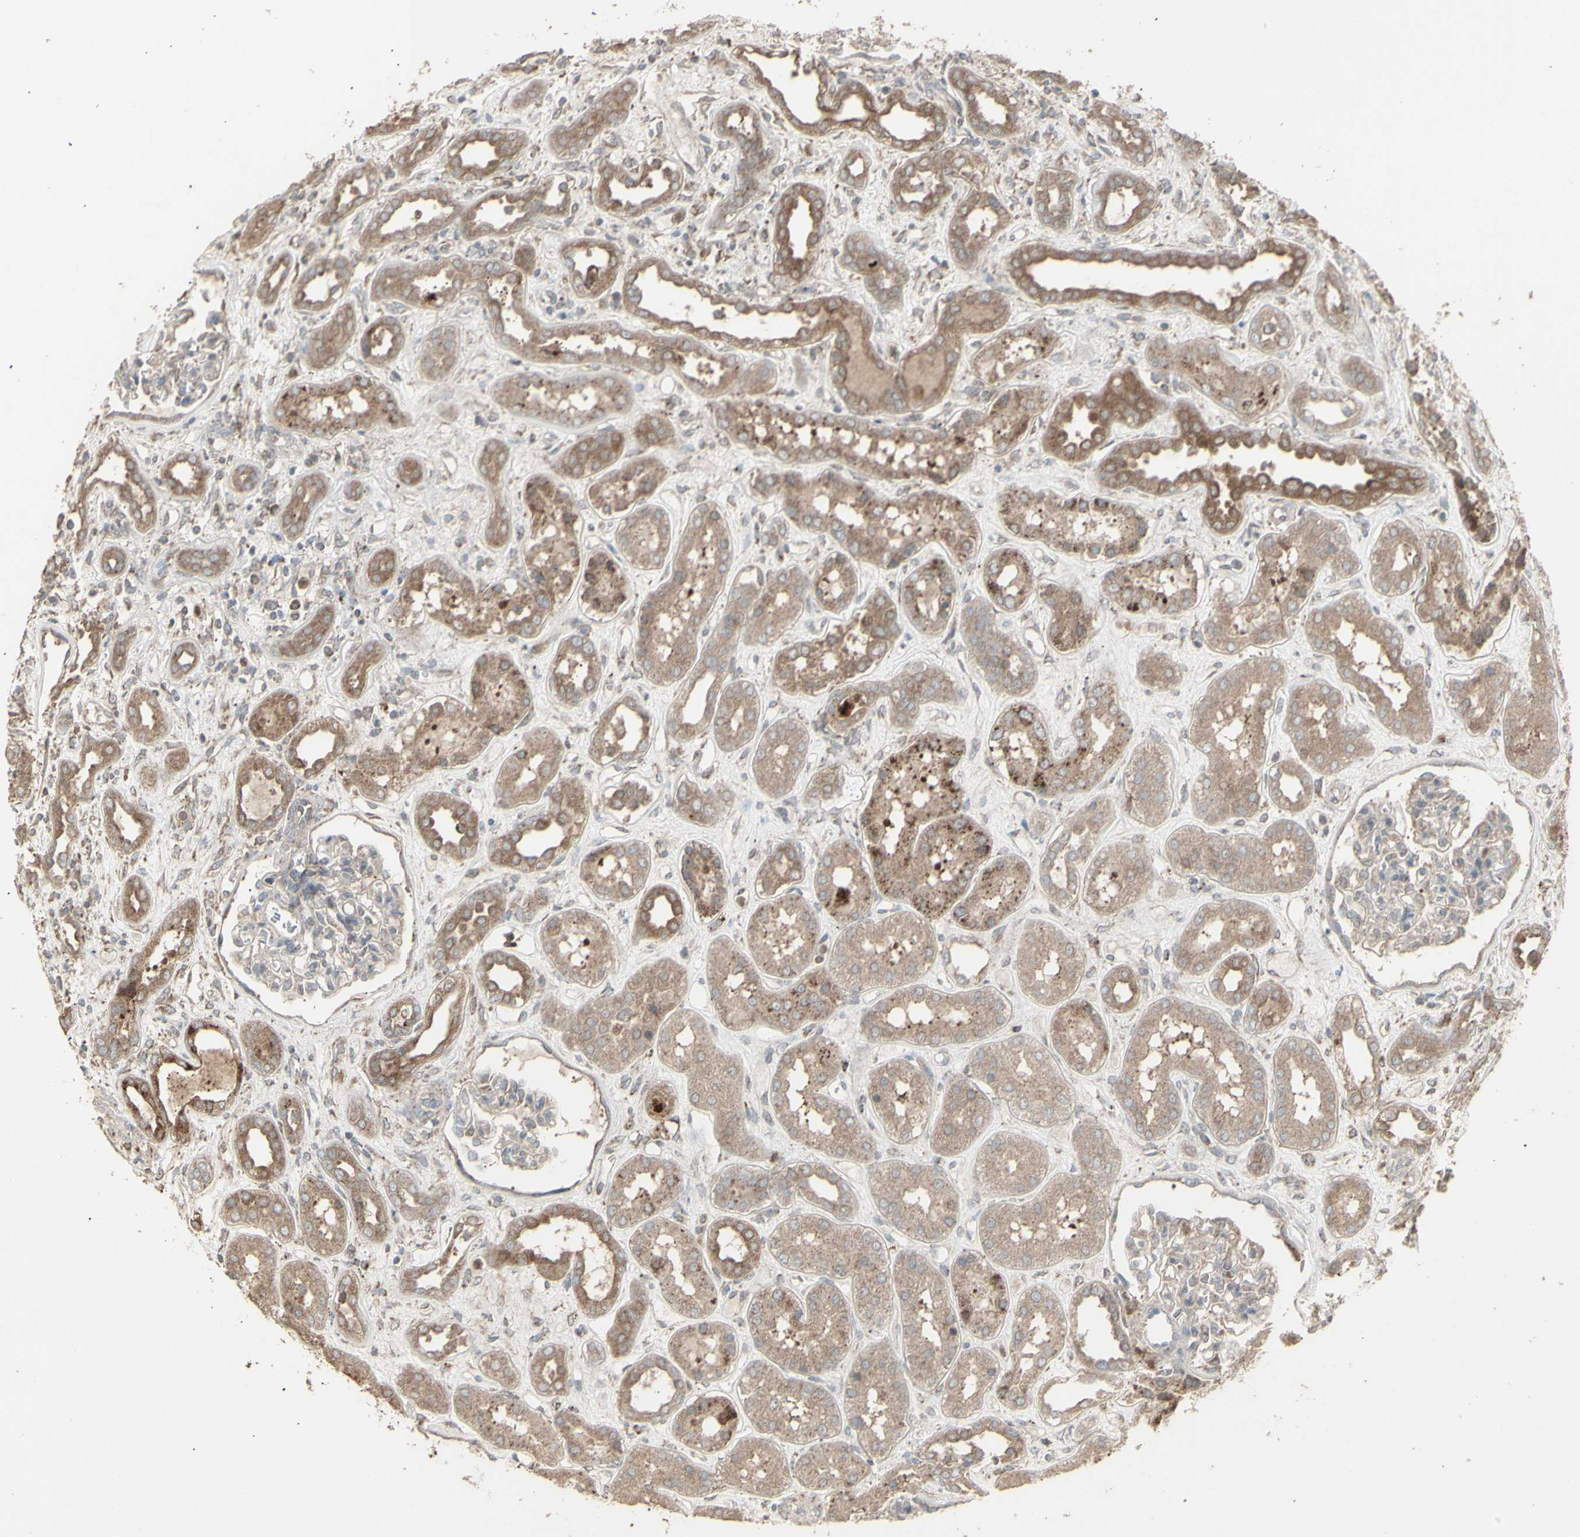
{"staining": {"intensity": "weak", "quantity": ">75%", "location": "cytoplasmic/membranous"}, "tissue": "kidney", "cell_type": "Cells in glomeruli", "image_type": "normal", "snomed": [{"axis": "morphology", "description": "Normal tissue, NOS"}, {"axis": "topography", "description": "Kidney"}], "caption": "A high-resolution micrograph shows immunohistochemistry (IHC) staining of benign kidney, which displays weak cytoplasmic/membranous staining in about >75% of cells in glomeruli.", "gene": "RNASEL", "patient": {"sex": "male", "age": 59}}